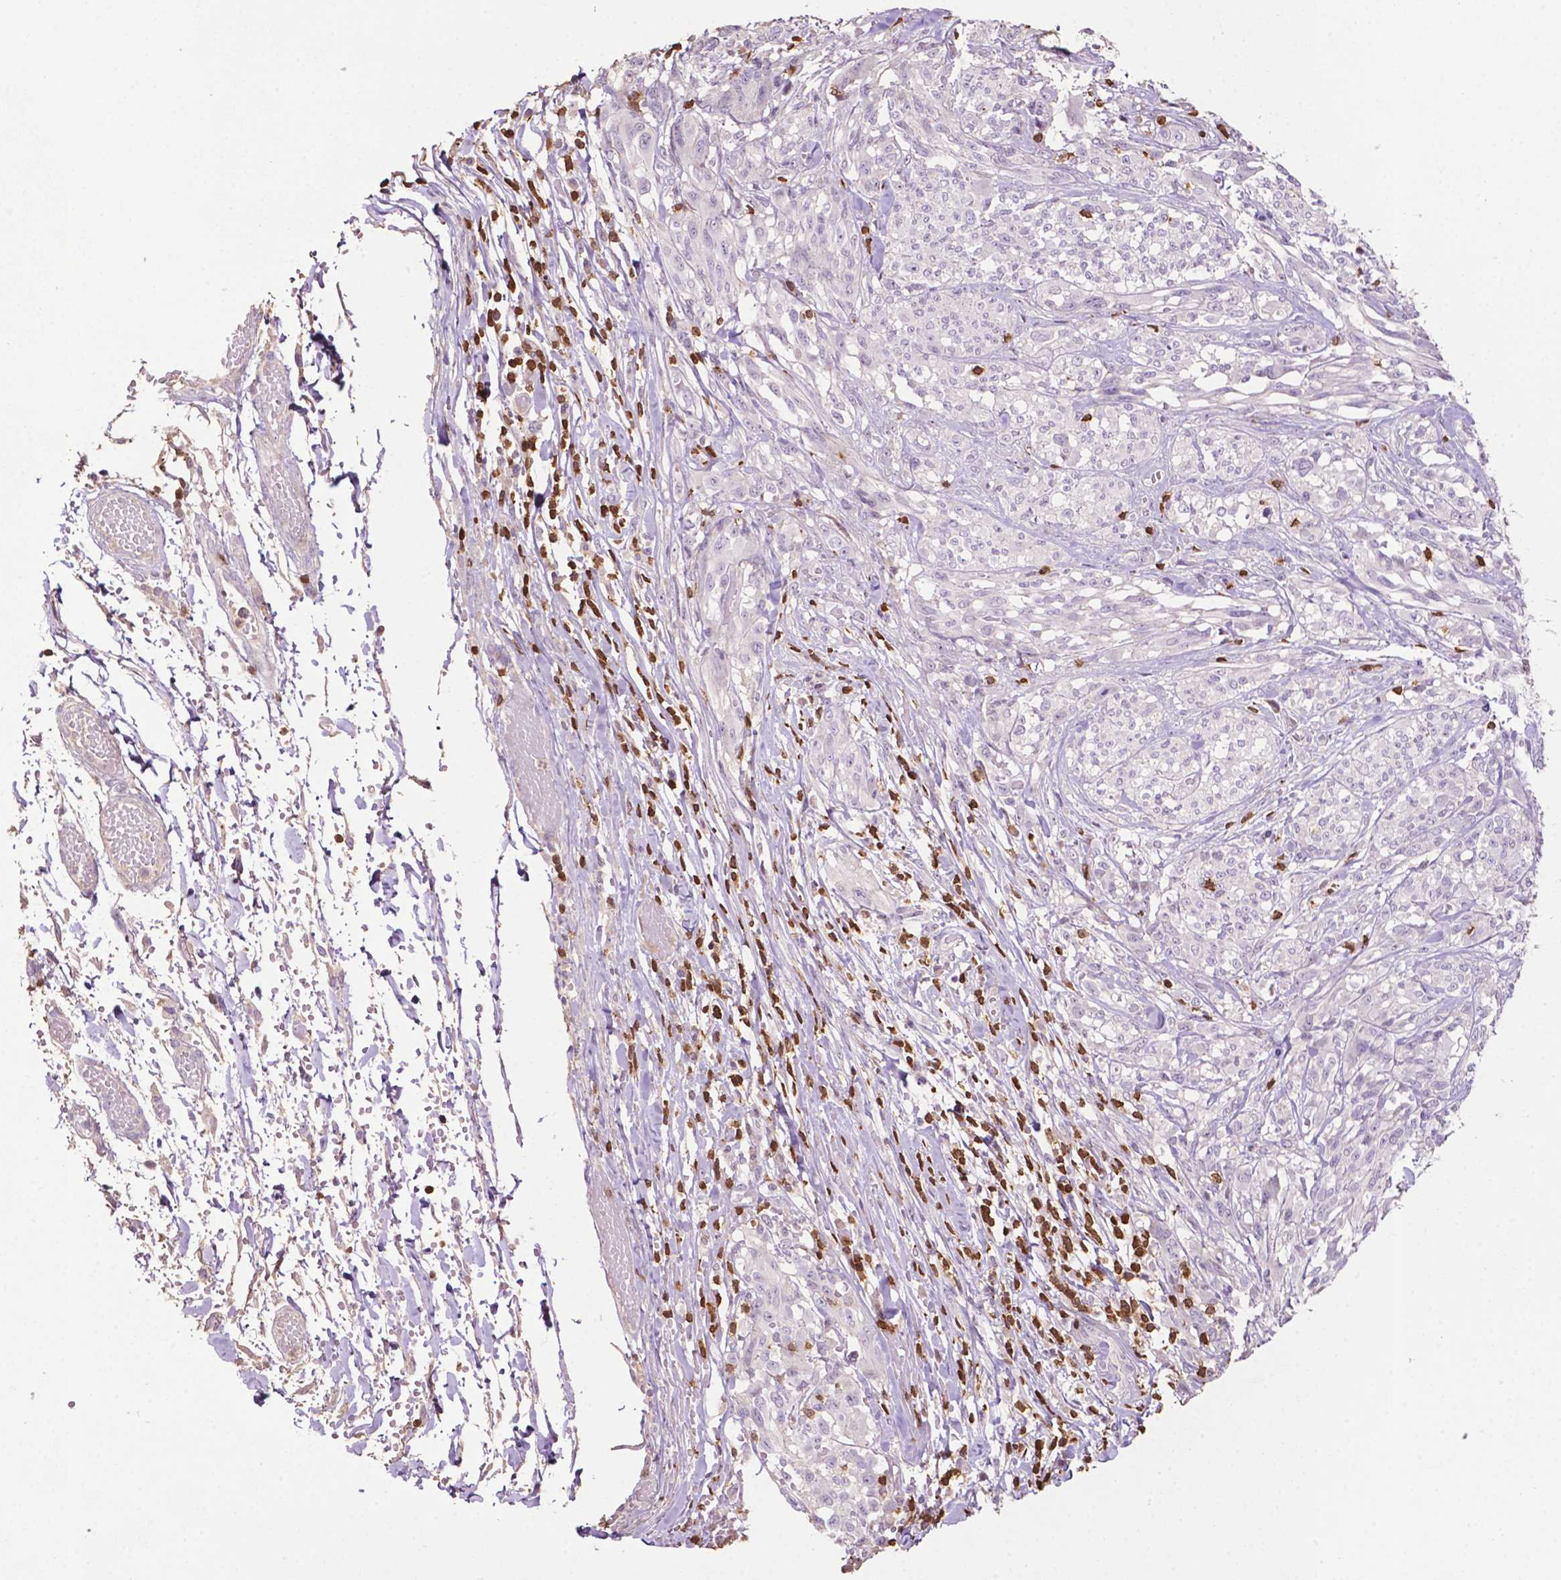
{"staining": {"intensity": "negative", "quantity": "none", "location": "none"}, "tissue": "melanoma", "cell_type": "Tumor cells", "image_type": "cancer", "snomed": [{"axis": "morphology", "description": "Malignant melanoma, NOS"}, {"axis": "topography", "description": "Skin"}], "caption": "DAB (3,3'-diaminobenzidine) immunohistochemical staining of human malignant melanoma reveals no significant positivity in tumor cells.", "gene": "TBC1D10C", "patient": {"sex": "female", "age": 91}}